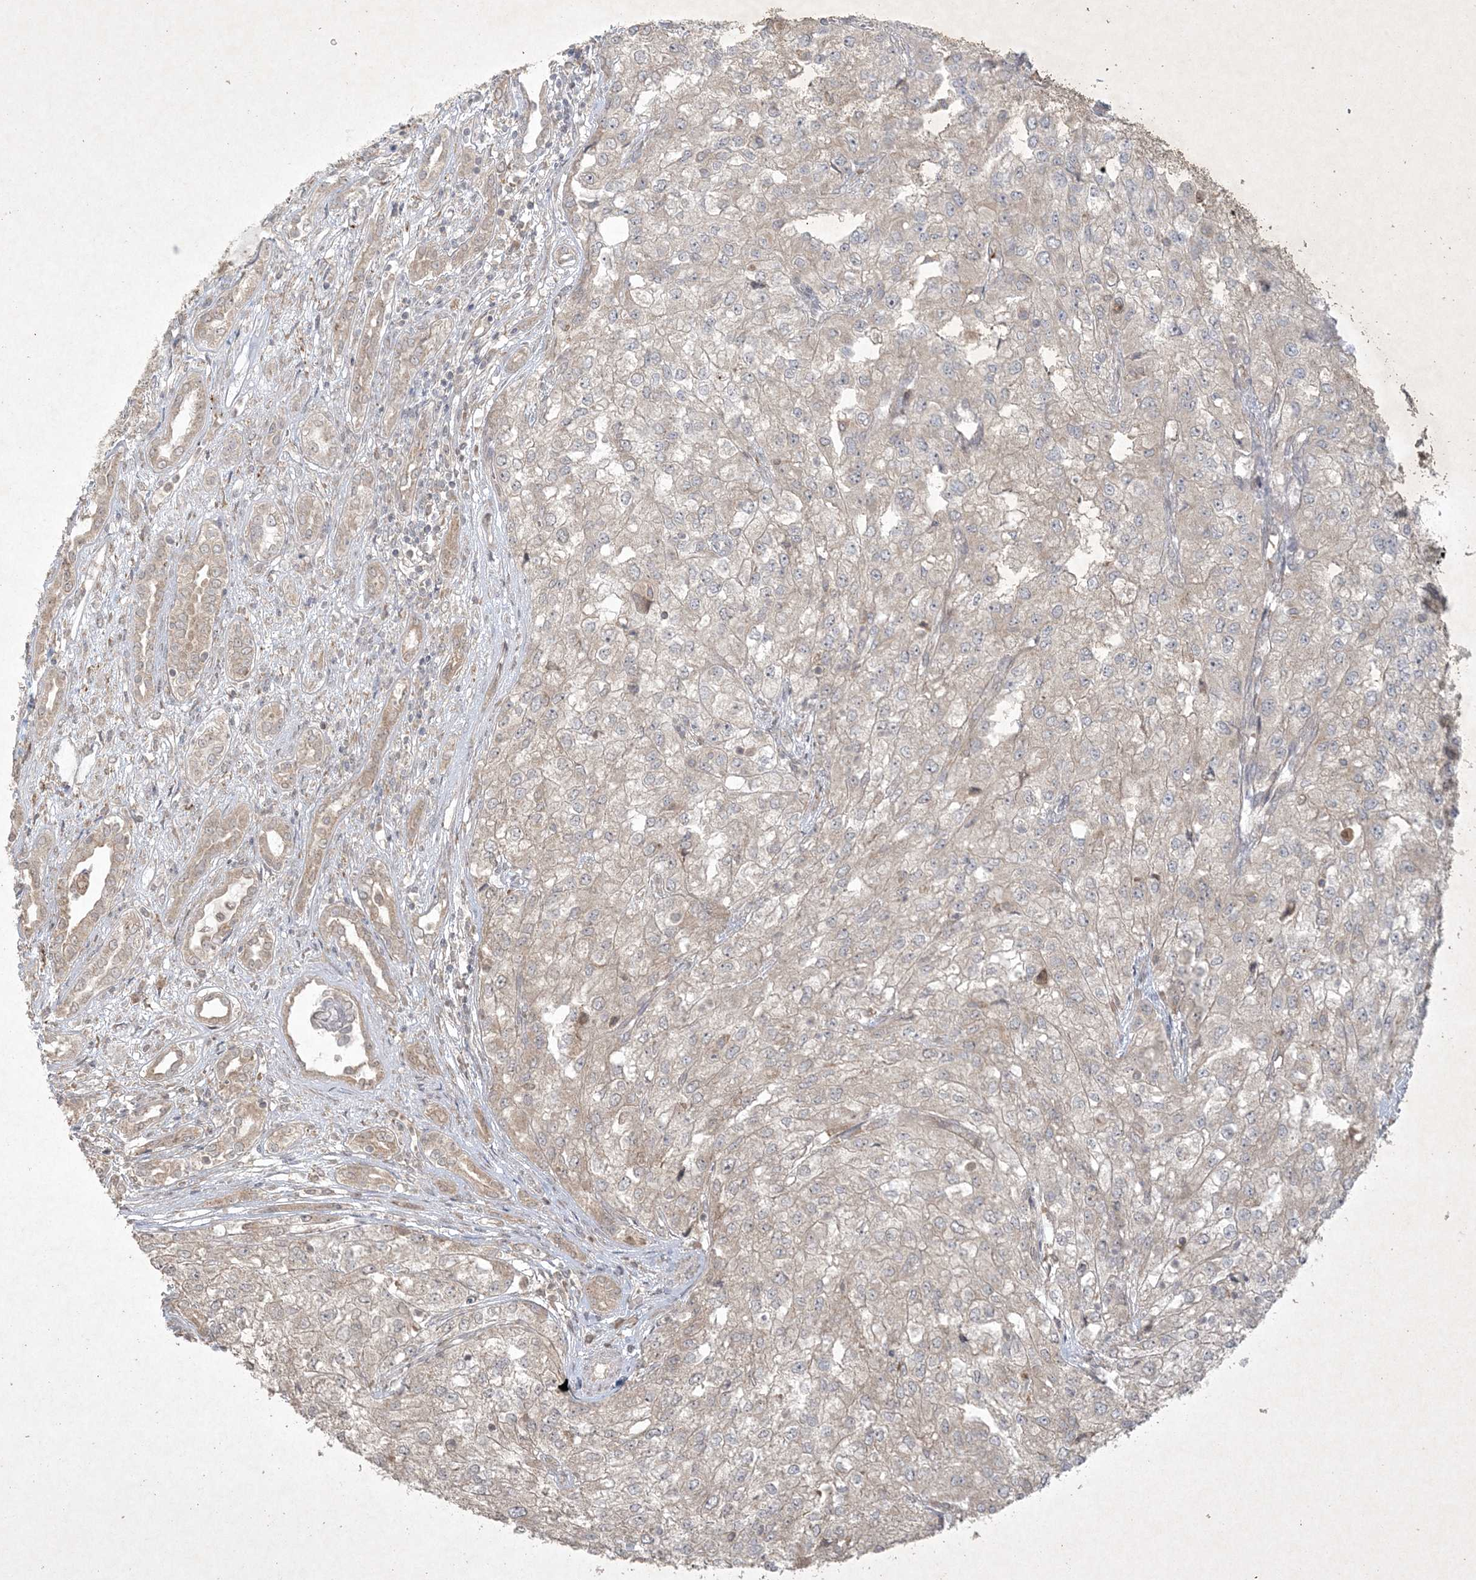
{"staining": {"intensity": "negative", "quantity": "none", "location": "none"}, "tissue": "renal cancer", "cell_type": "Tumor cells", "image_type": "cancer", "snomed": [{"axis": "morphology", "description": "Adenocarcinoma, NOS"}, {"axis": "topography", "description": "Kidney"}], "caption": "Adenocarcinoma (renal) was stained to show a protein in brown. There is no significant expression in tumor cells.", "gene": "NRBP2", "patient": {"sex": "female", "age": 54}}